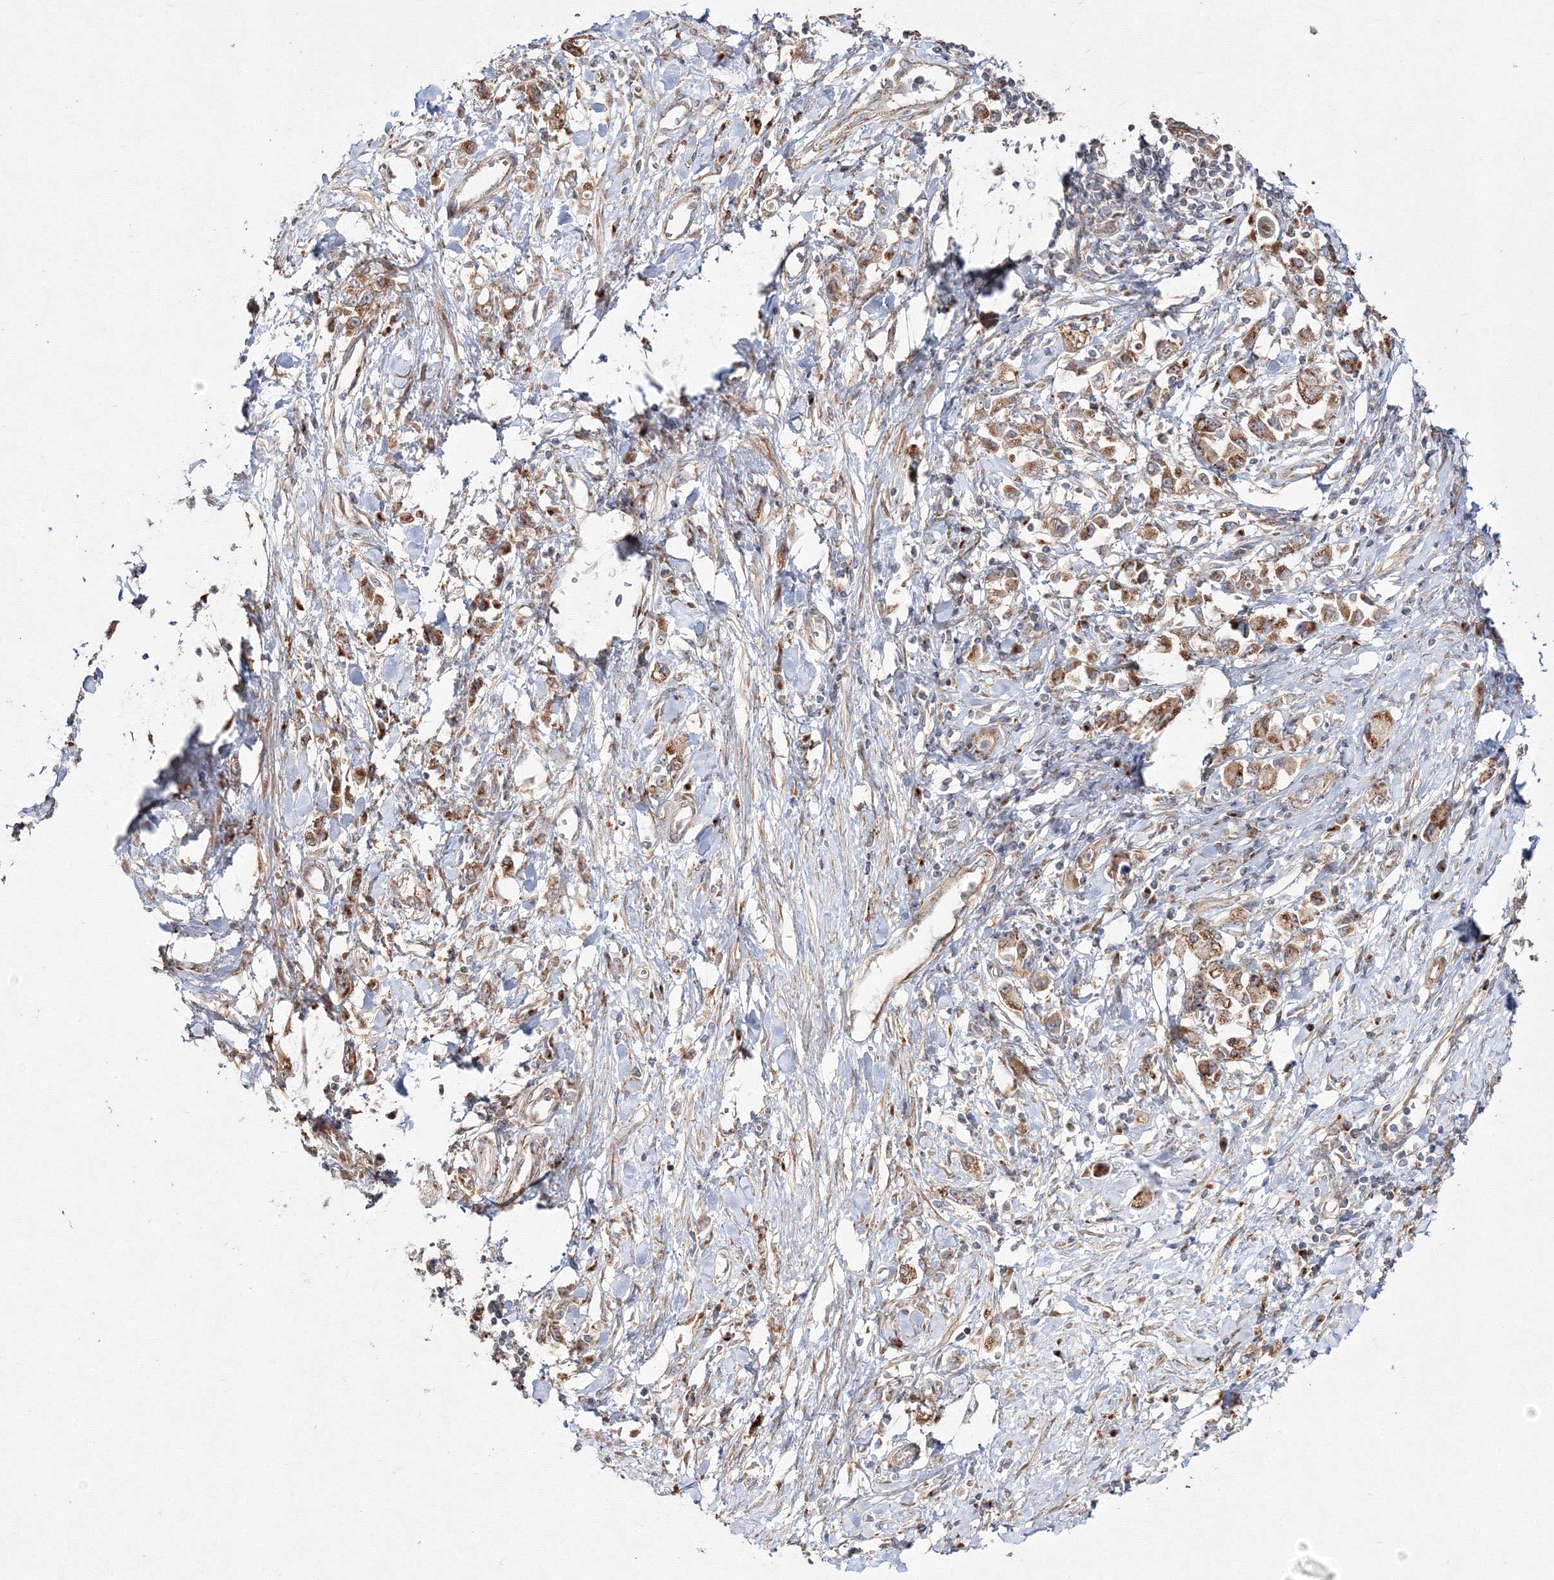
{"staining": {"intensity": "moderate", "quantity": ">75%", "location": "cytoplasmic/membranous"}, "tissue": "stomach cancer", "cell_type": "Tumor cells", "image_type": "cancer", "snomed": [{"axis": "morphology", "description": "Adenocarcinoma, NOS"}, {"axis": "topography", "description": "Stomach"}], "caption": "Immunohistochemical staining of human stomach cancer (adenocarcinoma) reveals medium levels of moderate cytoplasmic/membranous positivity in about >75% of tumor cells. (Brightfield microscopy of DAB IHC at high magnification).", "gene": "DDO", "patient": {"sex": "female", "age": 76}}